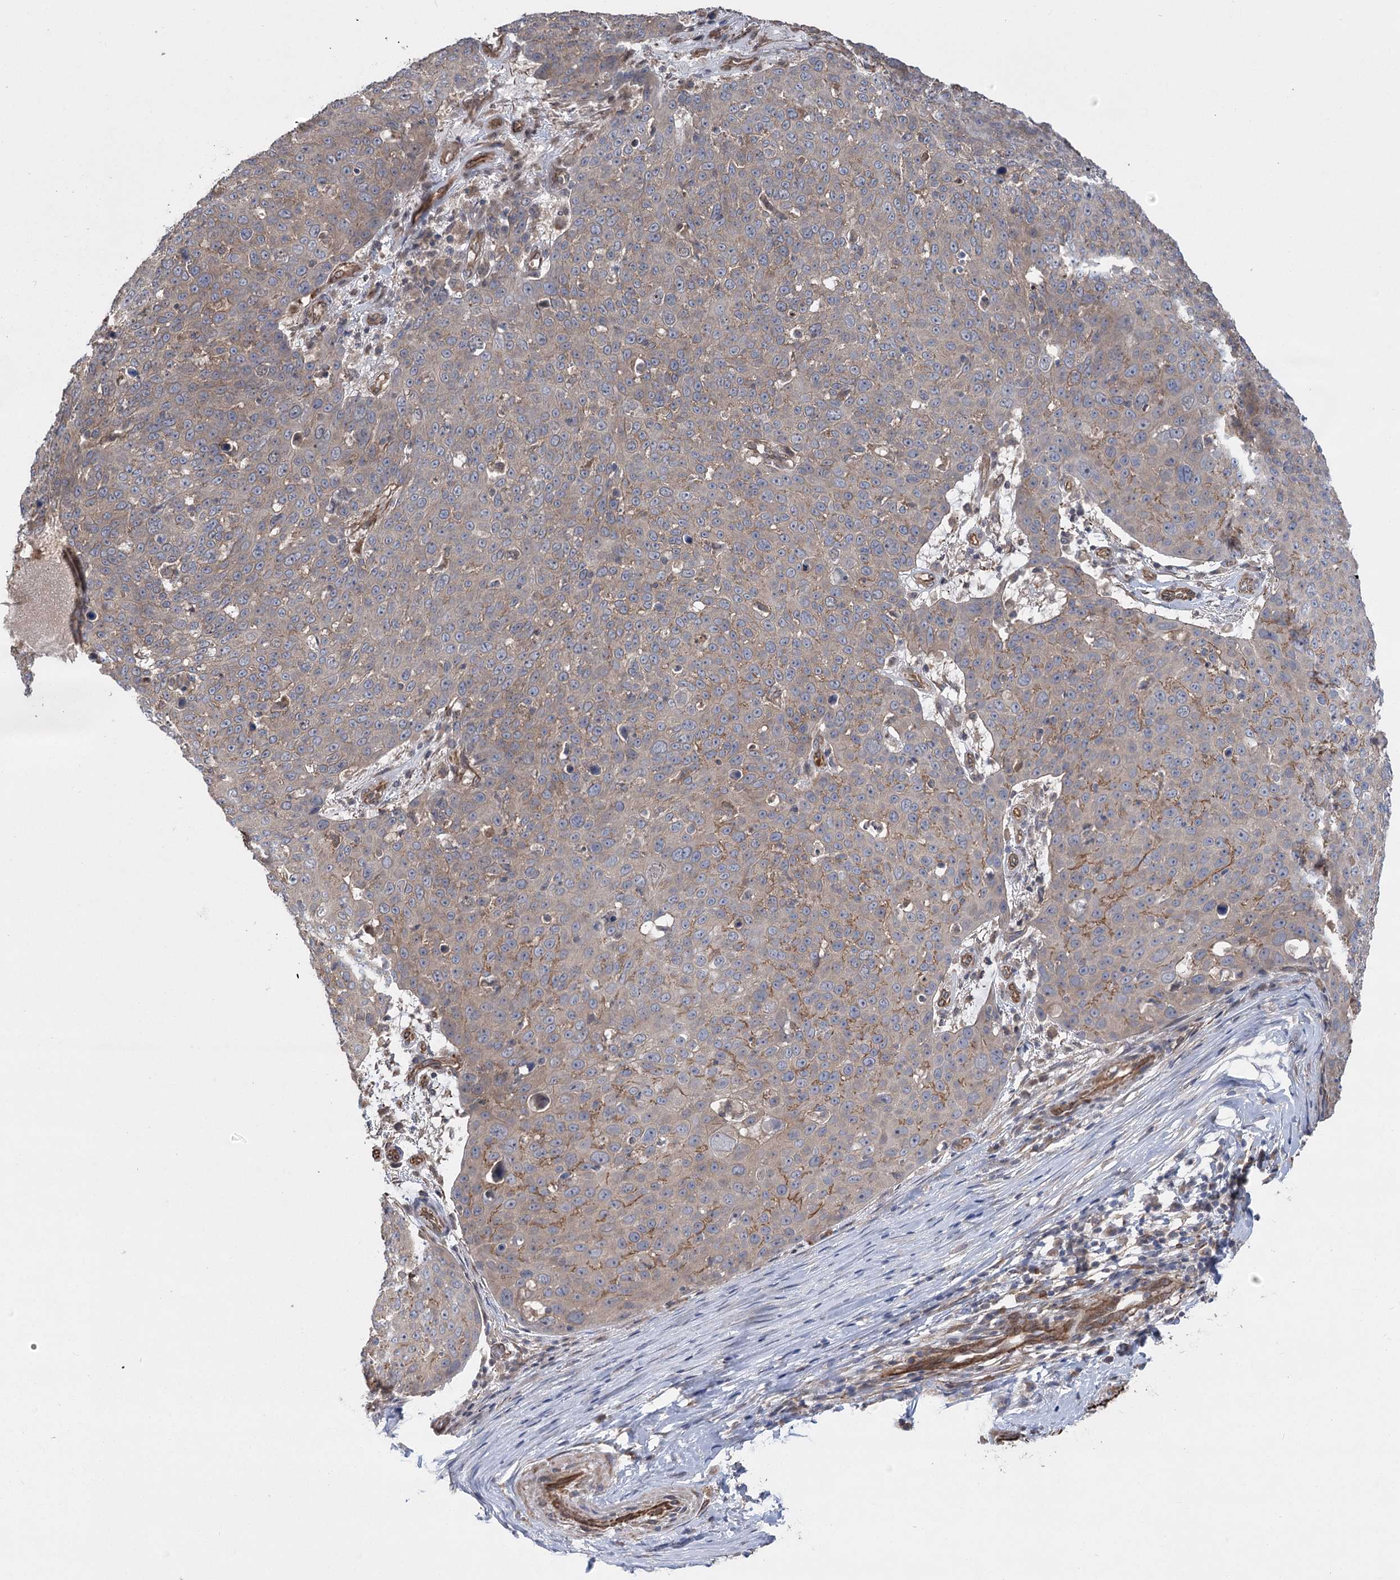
{"staining": {"intensity": "negative", "quantity": "none", "location": "none"}, "tissue": "skin cancer", "cell_type": "Tumor cells", "image_type": "cancer", "snomed": [{"axis": "morphology", "description": "Squamous cell carcinoma, NOS"}, {"axis": "topography", "description": "Skin"}], "caption": "Tumor cells show no significant expression in skin cancer (squamous cell carcinoma). The staining was performed using DAB to visualize the protein expression in brown, while the nuclei were stained in blue with hematoxylin (Magnification: 20x).", "gene": "RWDD4", "patient": {"sex": "male", "age": 71}}